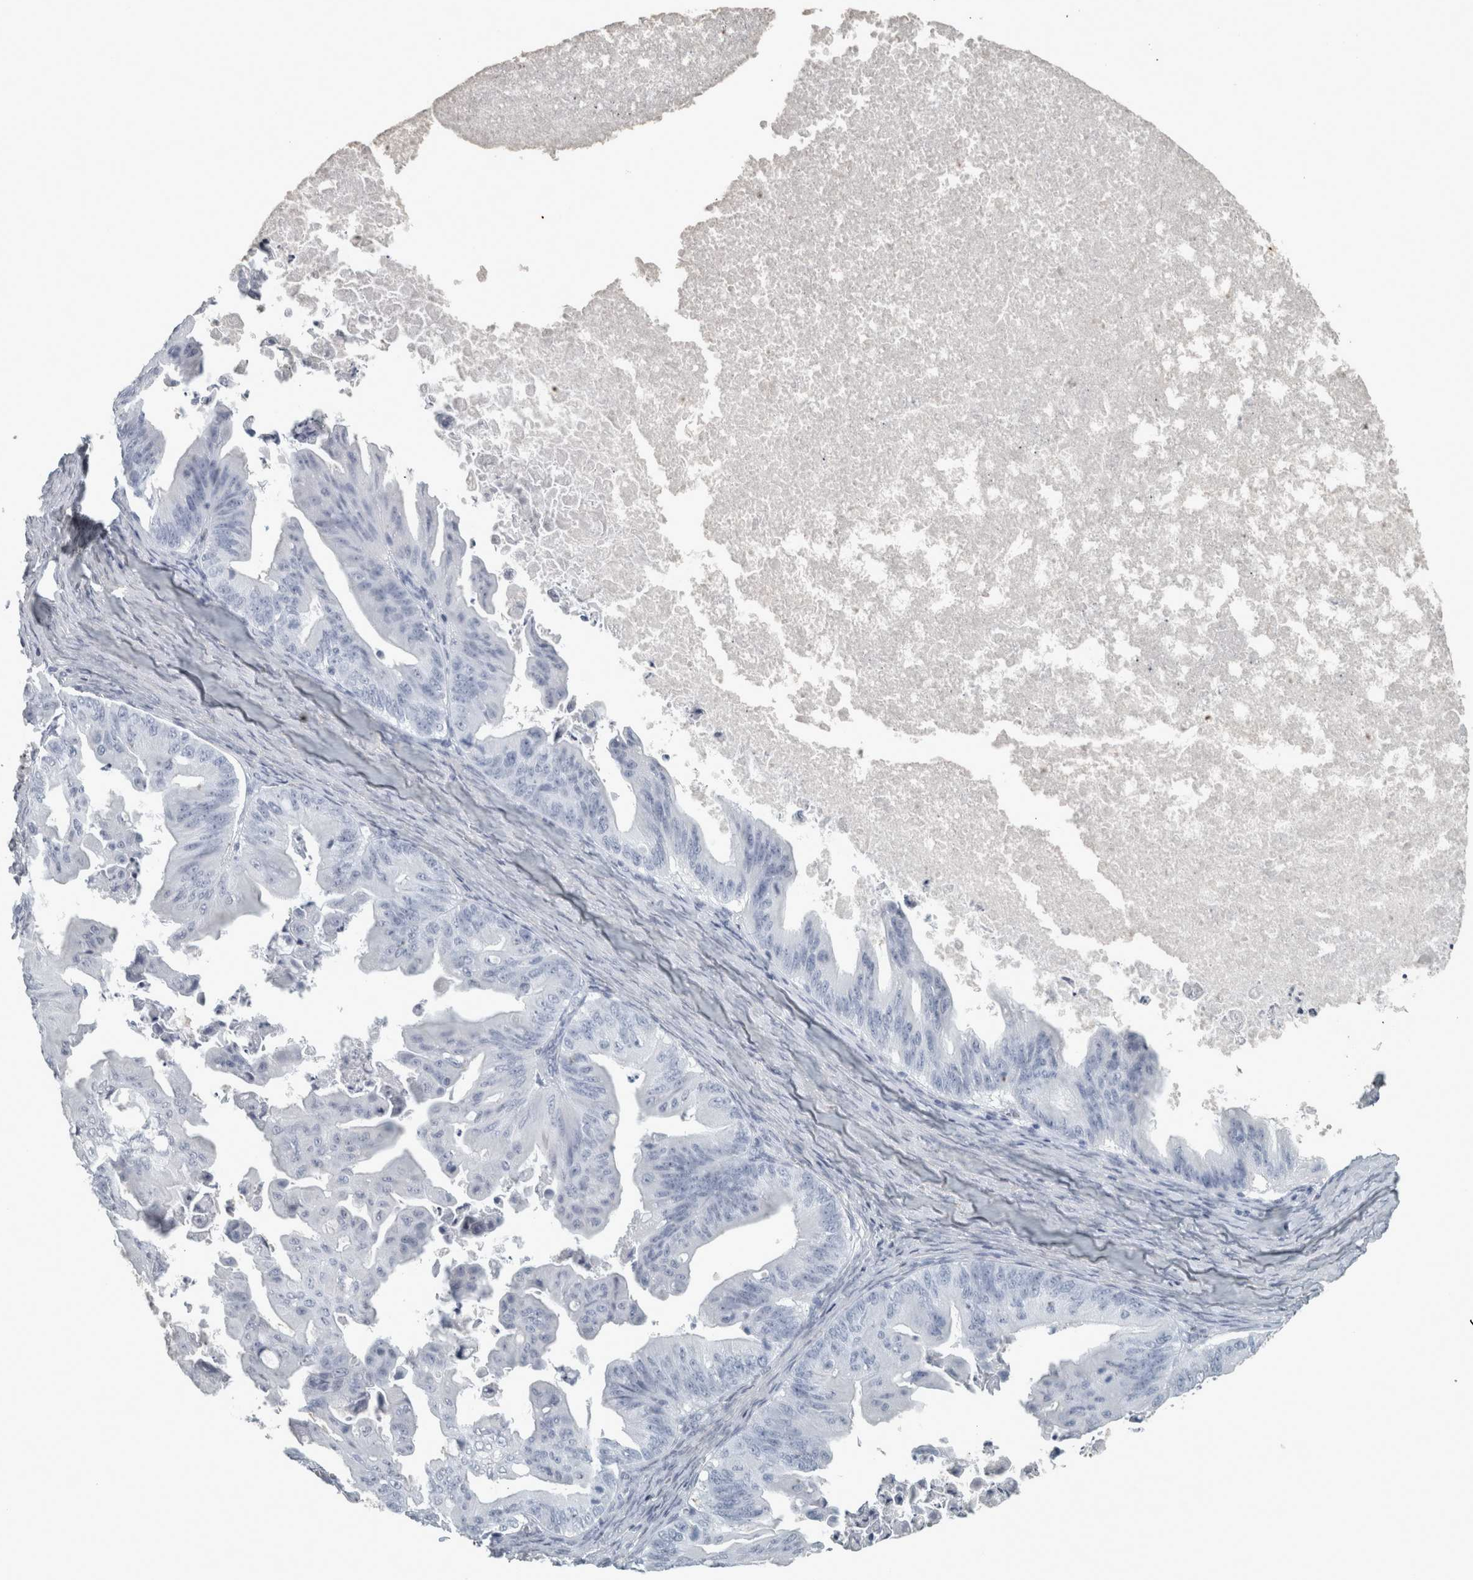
{"staining": {"intensity": "negative", "quantity": "none", "location": "none"}, "tissue": "ovarian cancer", "cell_type": "Tumor cells", "image_type": "cancer", "snomed": [{"axis": "morphology", "description": "Cystadenocarcinoma, mucinous, NOS"}, {"axis": "topography", "description": "Ovary"}], "caption": "Ovarian mucinous cystadenocarcinoma stained for a protein using immunohistochemistry (IHC) demonstrates no staining tumor cells.", "gene": "CHL1", "patient": {"sex": "female", "age": 37}}